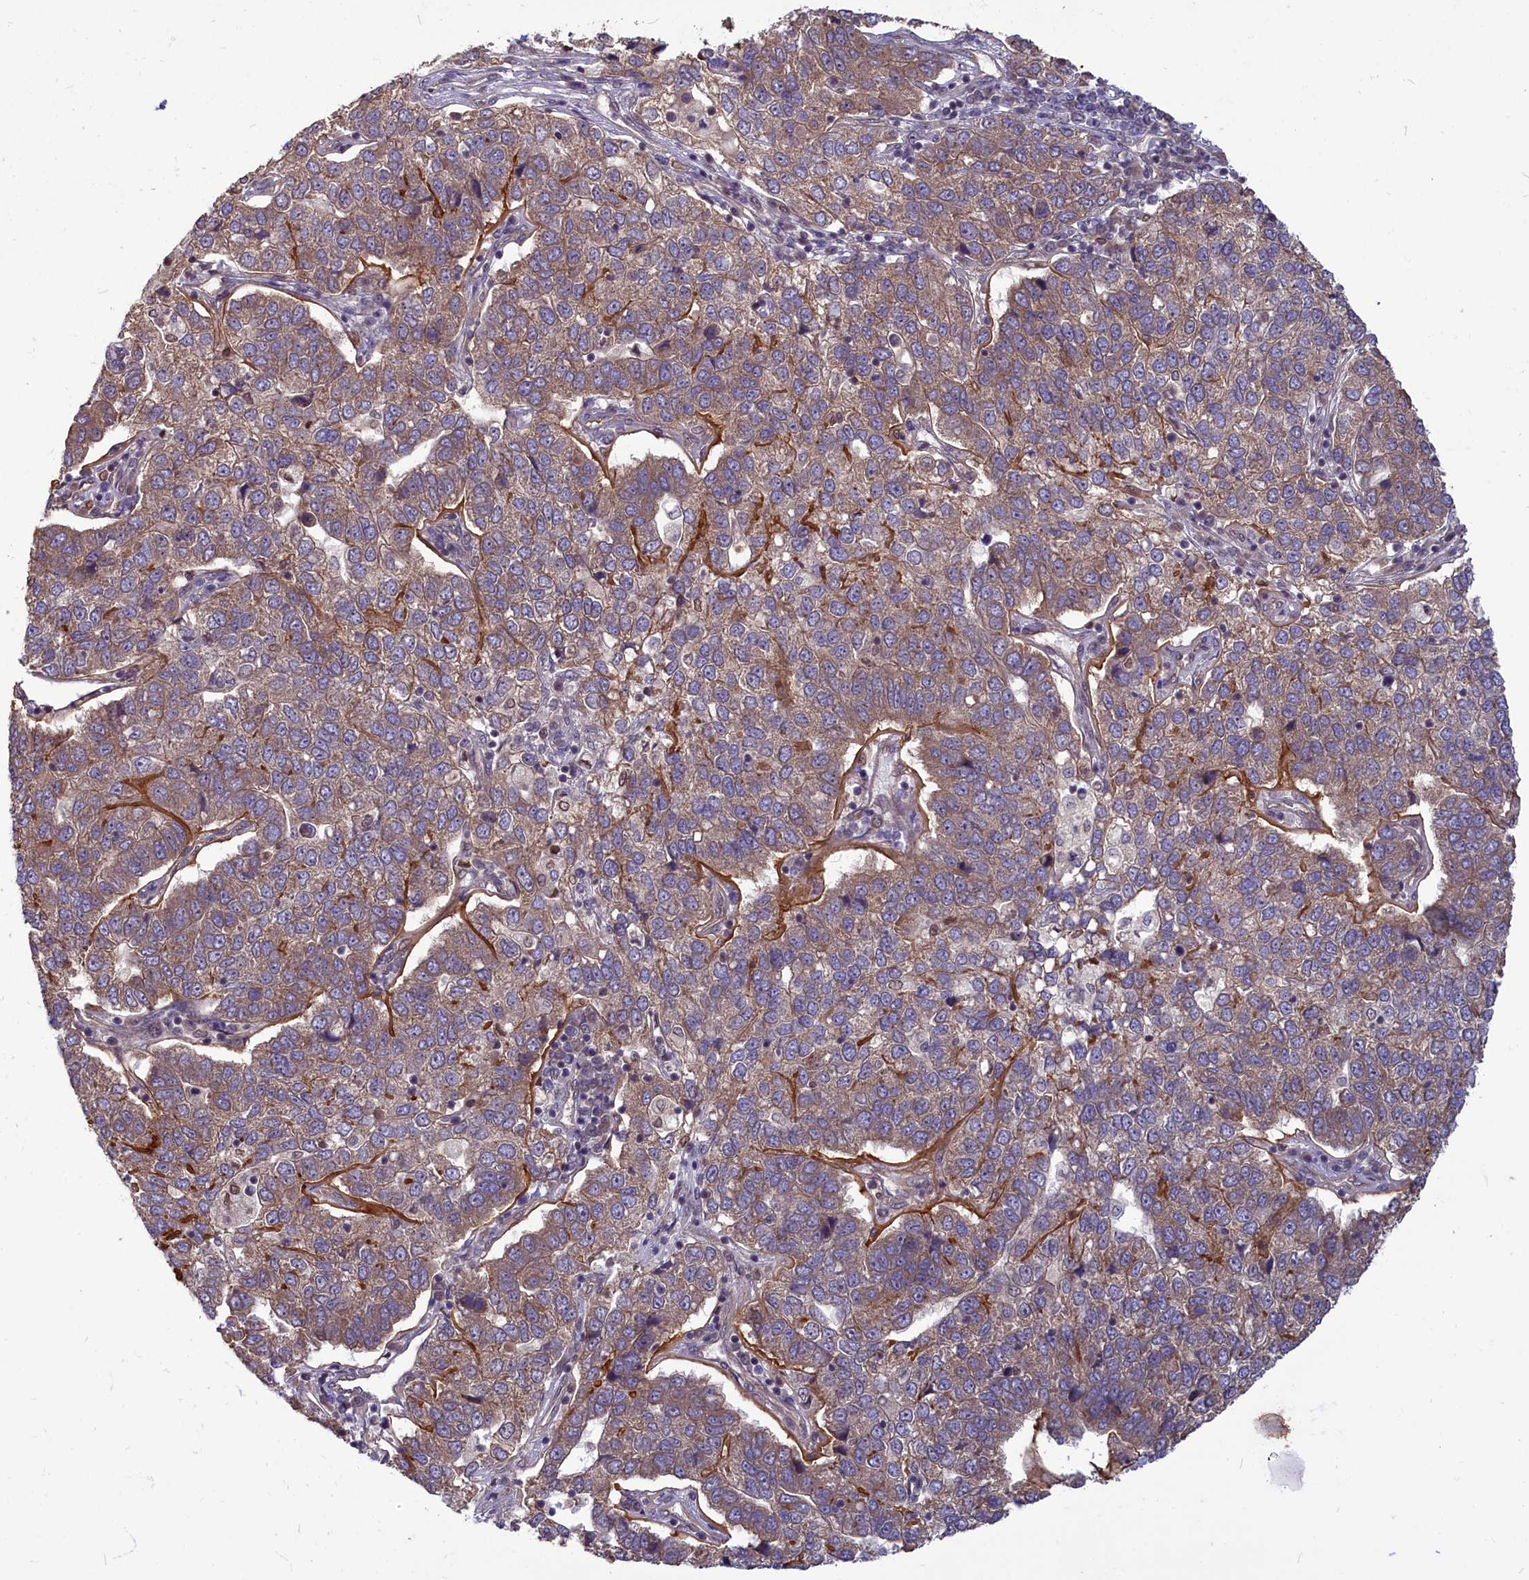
{"staining": {"intensity": "moderate", "quantity": ">75%", "location": "cytoplasmic/membranous"}, "tissue": "pancreatic cancer", "cell_type": "Tumor cells", "image_type": "cancer", "snomed": [{"axis": "morphology", "description": "Adenocarcinoma, NOS"}, {"axis": "topography", "description": "Pancreas"}], "caption": "Immunohistochemical staining of pancreatic cancer (adenocarcinoma) reveals moderate cytoplasmic/membranous protein positivity in about >75% of tumor cells. (IHC, brightfield microscopy, high magnification).", "gene": "MYCBP", "patient": {"sex": "female", "age": 61}}